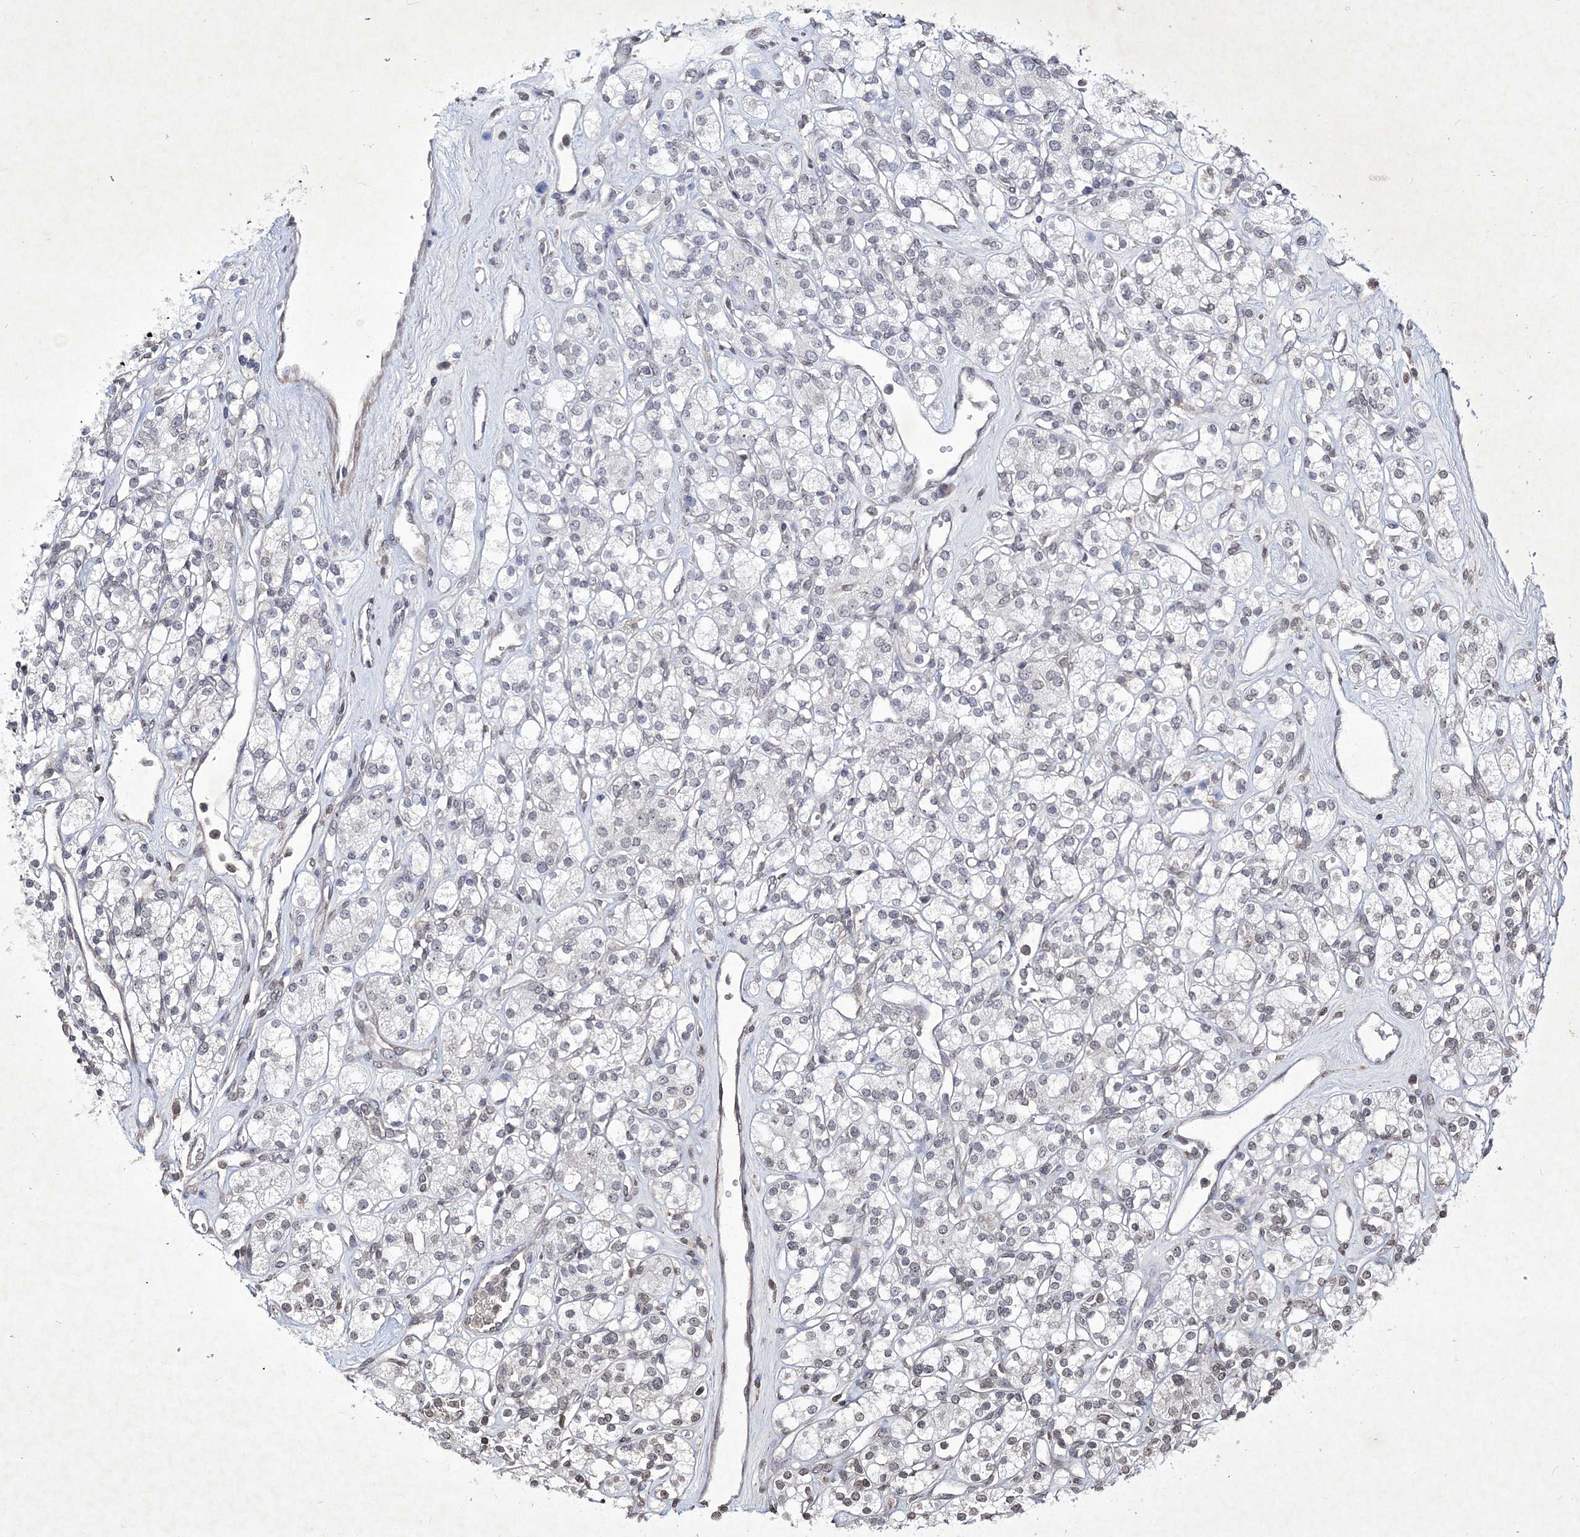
{"staining": {"intensity": "weak", "quantity": "<25%", "location": "nuclear"}, "tissue": "renal cancer", "cell_type": "Tumor cells", "image_type": "cancer", "snomed": [{"axis": "morphology", "description": "Adenocarcinoma, NOS"}, {"axis": "topography", "description": "Kidney"}], "caption": "Tumor cells are negative for protein expression in human renal cancer.", "gene": "SOWAHB", "patient": {"sex": "male", "age": 77}}